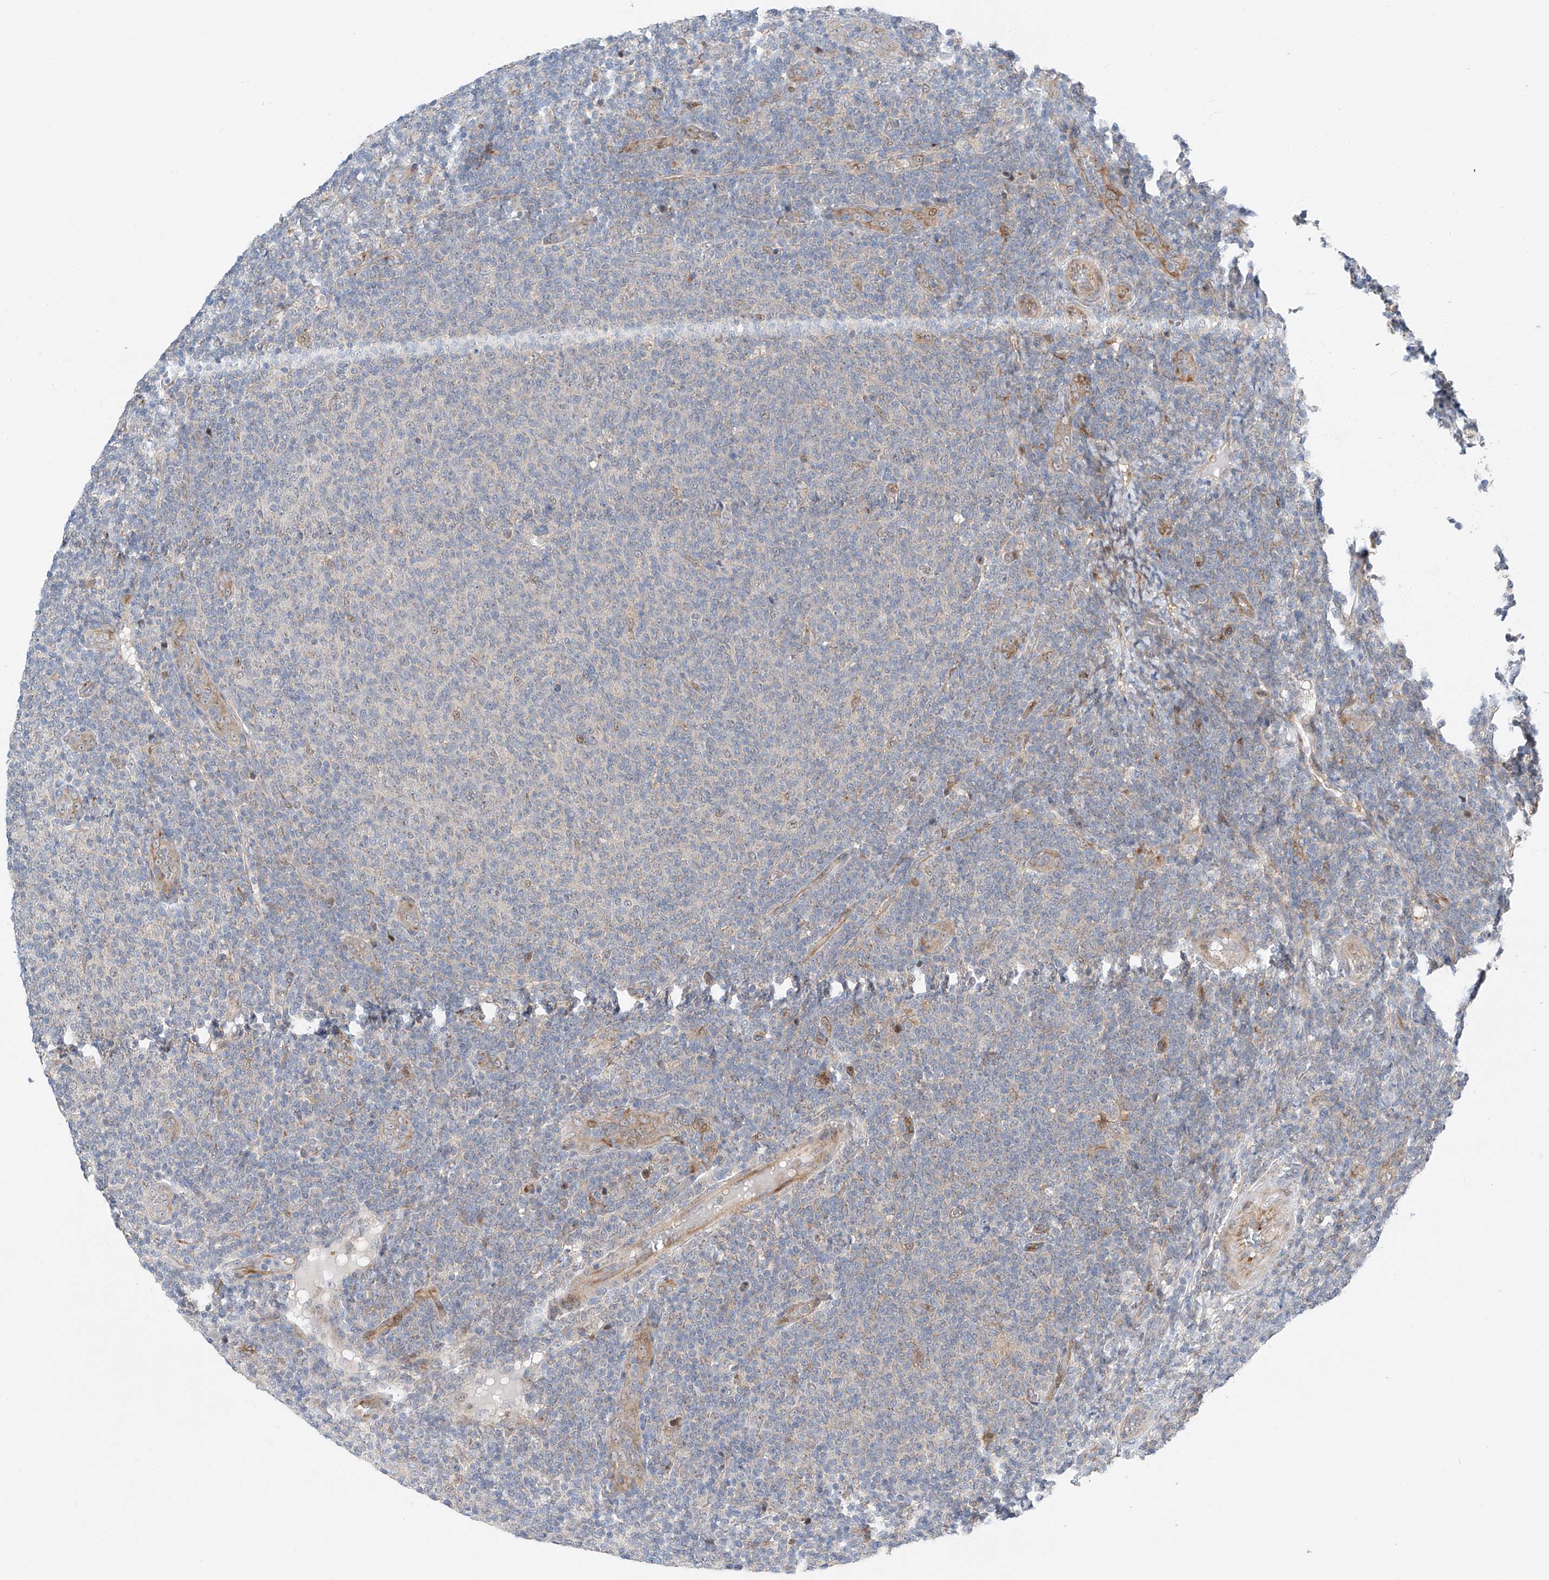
{"staining": {"intensity": "negative", "quantity": "none", "location": "none"}, "tissue": "lymphoma", "cell_type": "Tumor cells", "image_type": "cancer", "snomed": [{"axis": "morphology", "description": "Malignant lymphoma, non-Hodgkin's type, Low grade"}, {"axis": "topography", "description": "Lymph node"}], "caption": "An image of human lymphoma is negative for staining in tumor cells.", "gene": "CLDND1", "patient": {"sex": "male", "age": 66}}